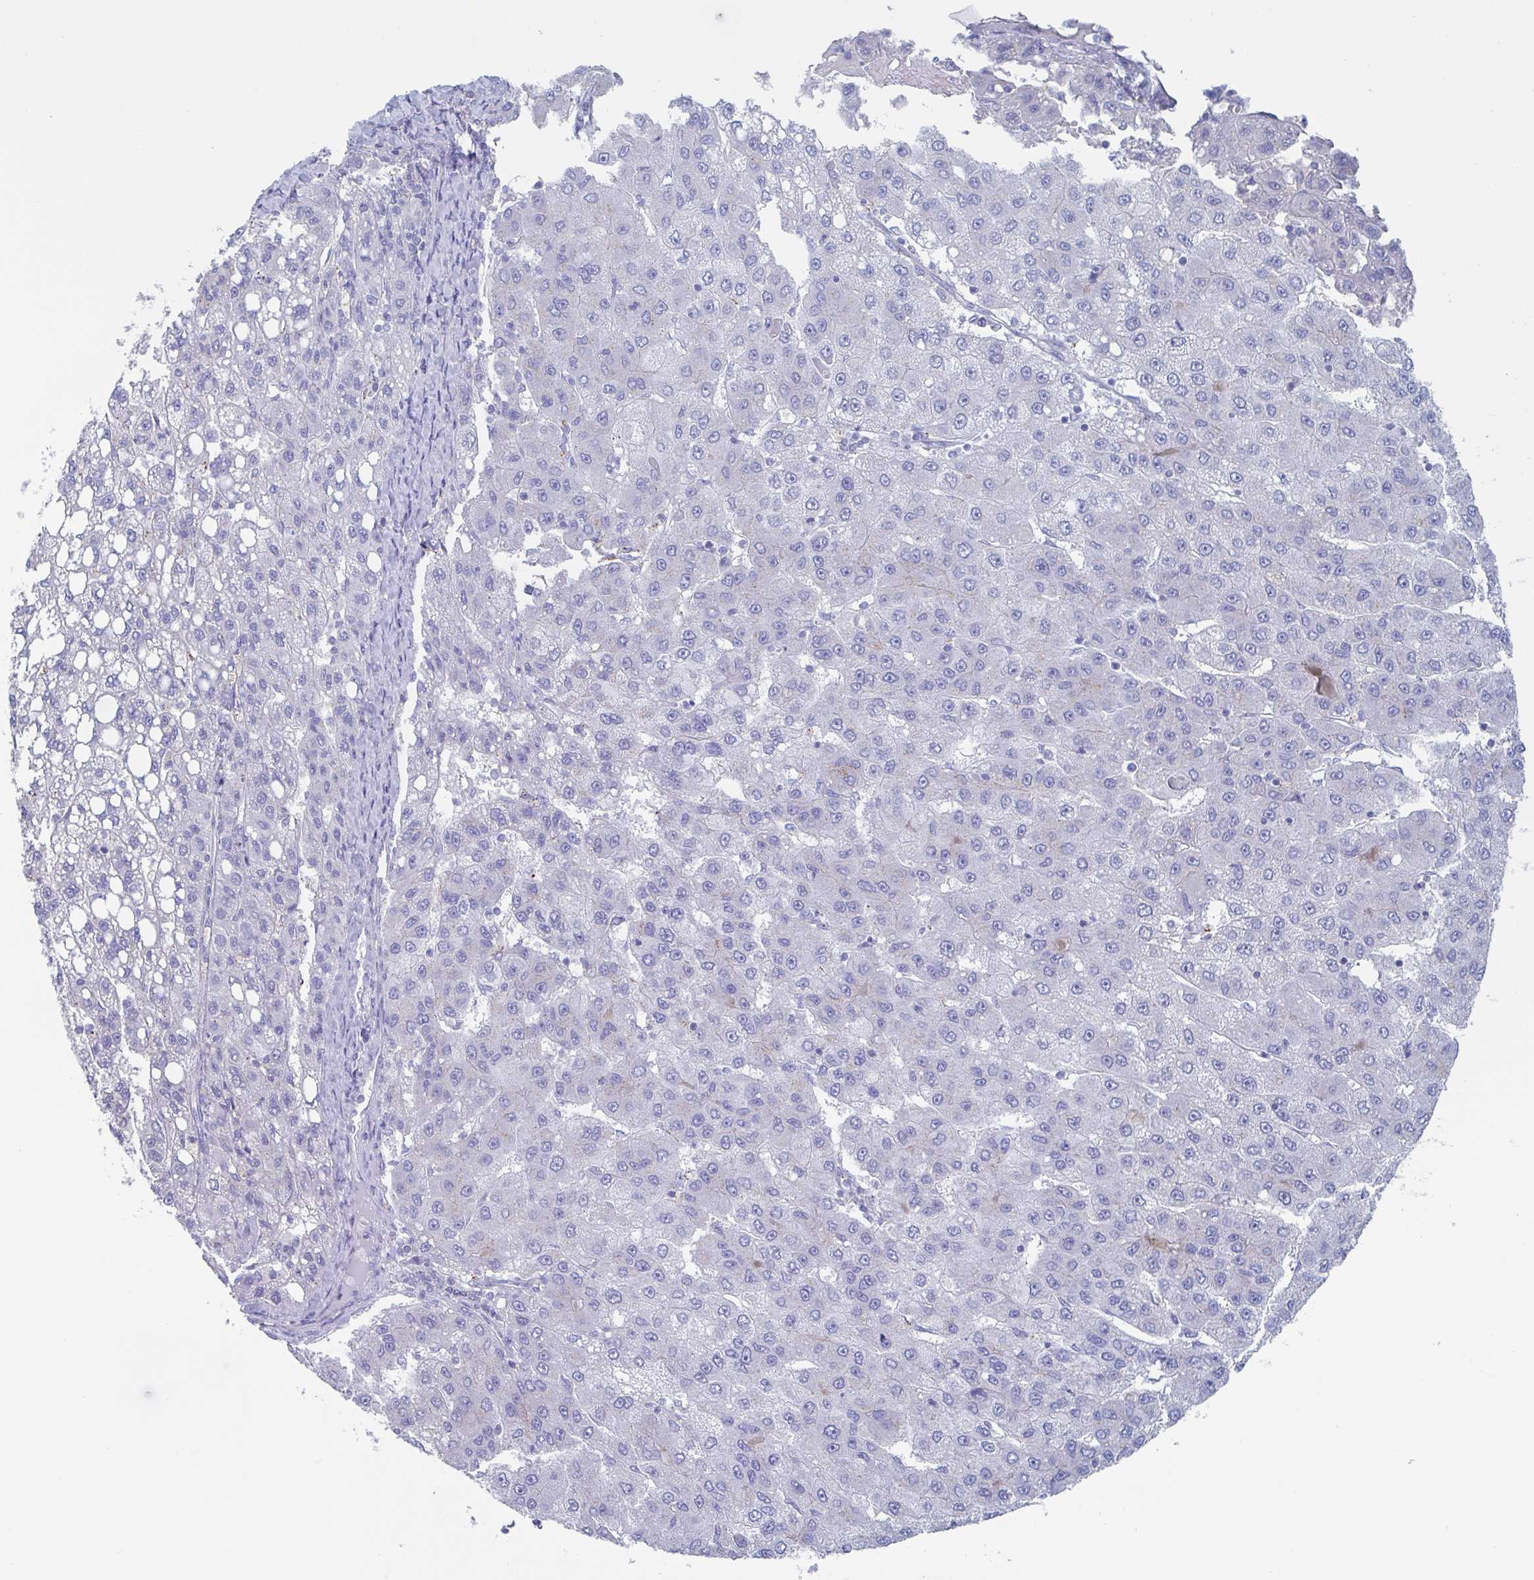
{"staining": {"intensity": "negative", "quantity": "none", "location": "none"}, "tissue": "liver cancer", "cell_type": "Tumor cells", "image_type": "cancer", "snomed": [{"axis": "morphology", "description": "Carcinoma, Hepatocellular, NOS"}, {"axis": "topography", "description": "Liver"}], "caption": "This histopathology image is of liver cancer (hepatocellular carcinoma) stained with immunohistochemistry (IHC) to label a protein in brown with the nuclei are counter-stained blue. There is no expression in tumor cells.", "gene": "CHMP5", "patient": {"sex": "female", "age": 82}}